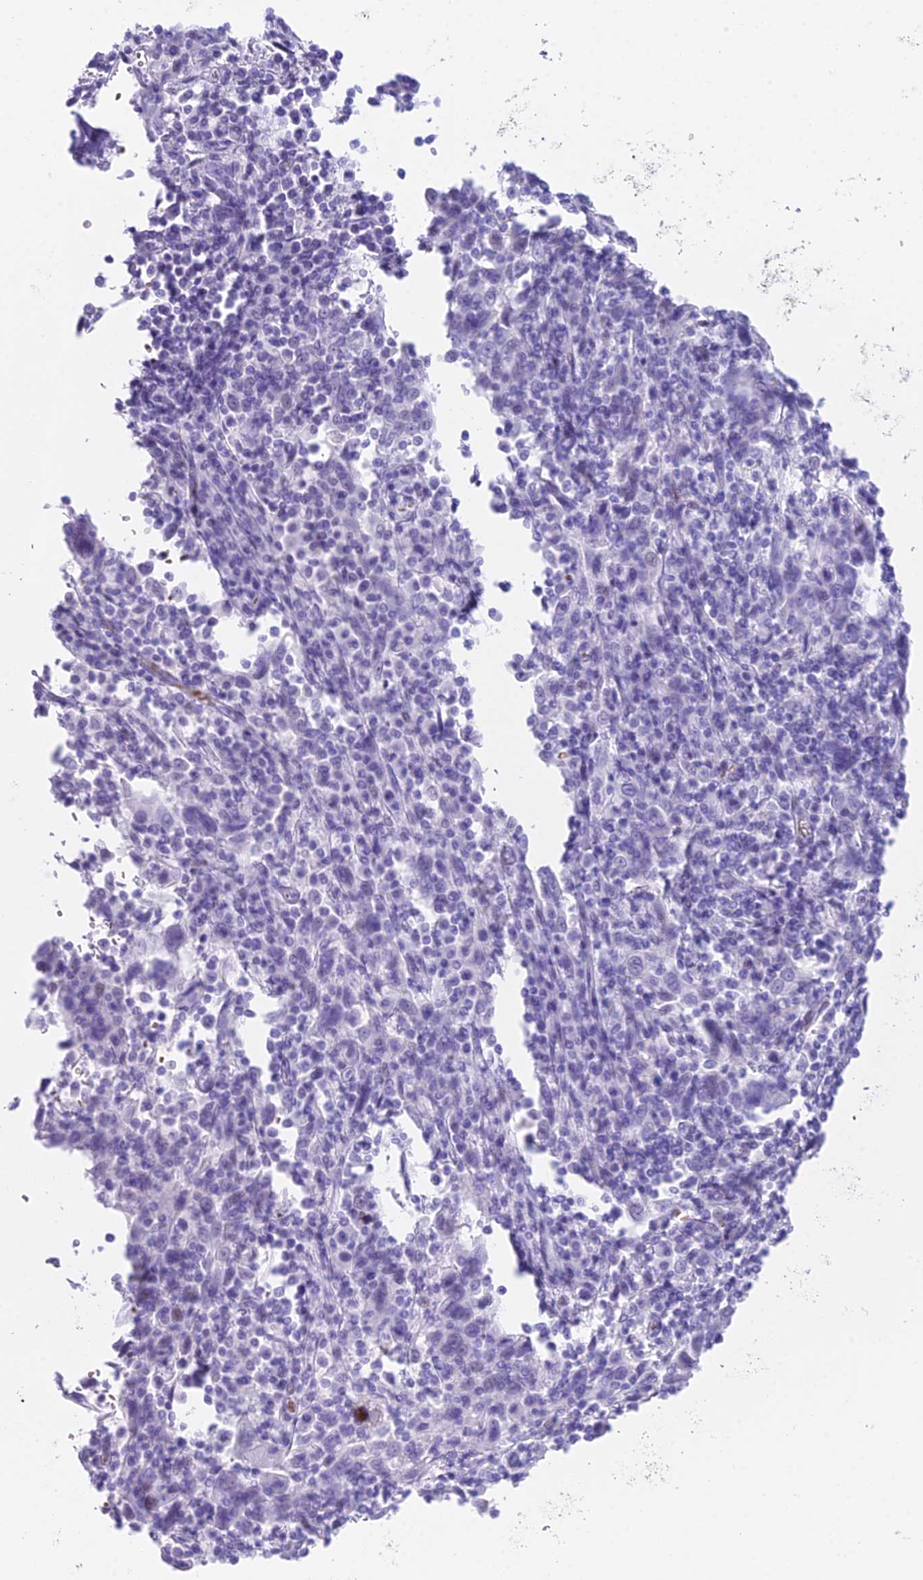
{"staining": {"intensity": "negative", "quantity": "none", "location": "none"}, "tissue": "cervical cancer", "cell_type": "Tumor cells", "image_type": "cancer", "snomed": [{"axis": "morphology", "description": "Squamous cell carcinoma, NOS"}, {"axis": "topography", "description": "Cervix"}], "caption": "This is an immunohistochemistry micrograph of squamous cell carcinoma (cervical). There is no expression in tumor cells.", "gene": "RNPS1", "patient": {"sex": "female", "age": 46}}